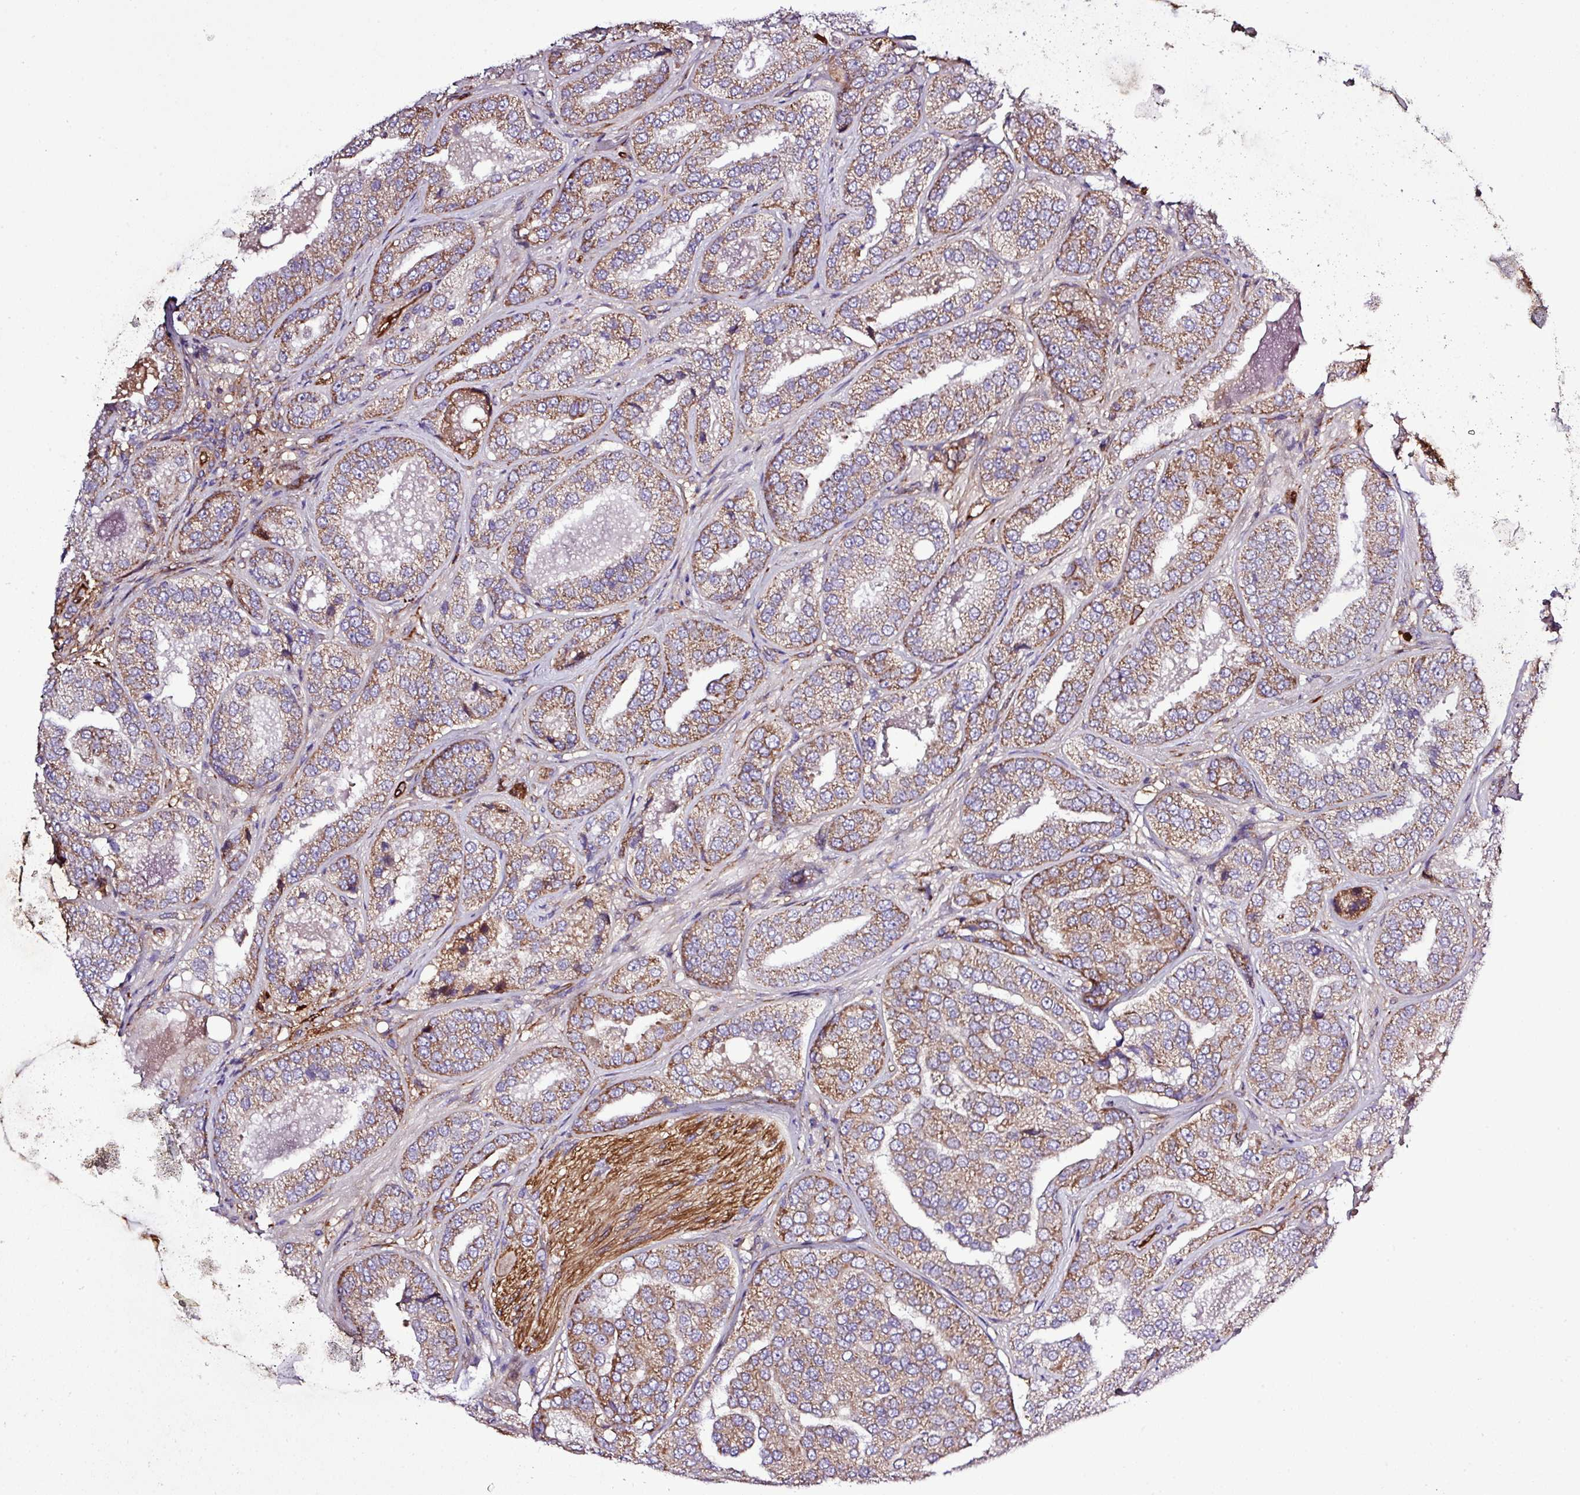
{"staining": {"intensity": "moderate", "quantity": ">75%", "location": "cytoplasmic/membranous"}, "tissue": "prostate cancer", "cell_type": "Tumor cells", "image_type": "cancer", "snomed": [{"axis": "morphology", "description": "Adenocarcinoma, High grade"}, {"axis": "topography", "description": "Prostate"}], "caption": "Immunohistochemistry staining of prostate high-grade adenocarcinoma, which shows medium levels of moderate cytoplasmic/membranous positivity in about >75% of tumor cells indicating moderate cytoplasmic/membranous protein positivity. The staining was performed using DAB (3,3'-diaminobenzidine) (brown) for protein detection and nuclei were counterstained in hematoxylin (blue).", "gene": "CWH43", "patient": {"sex": "male", "age": 63}}